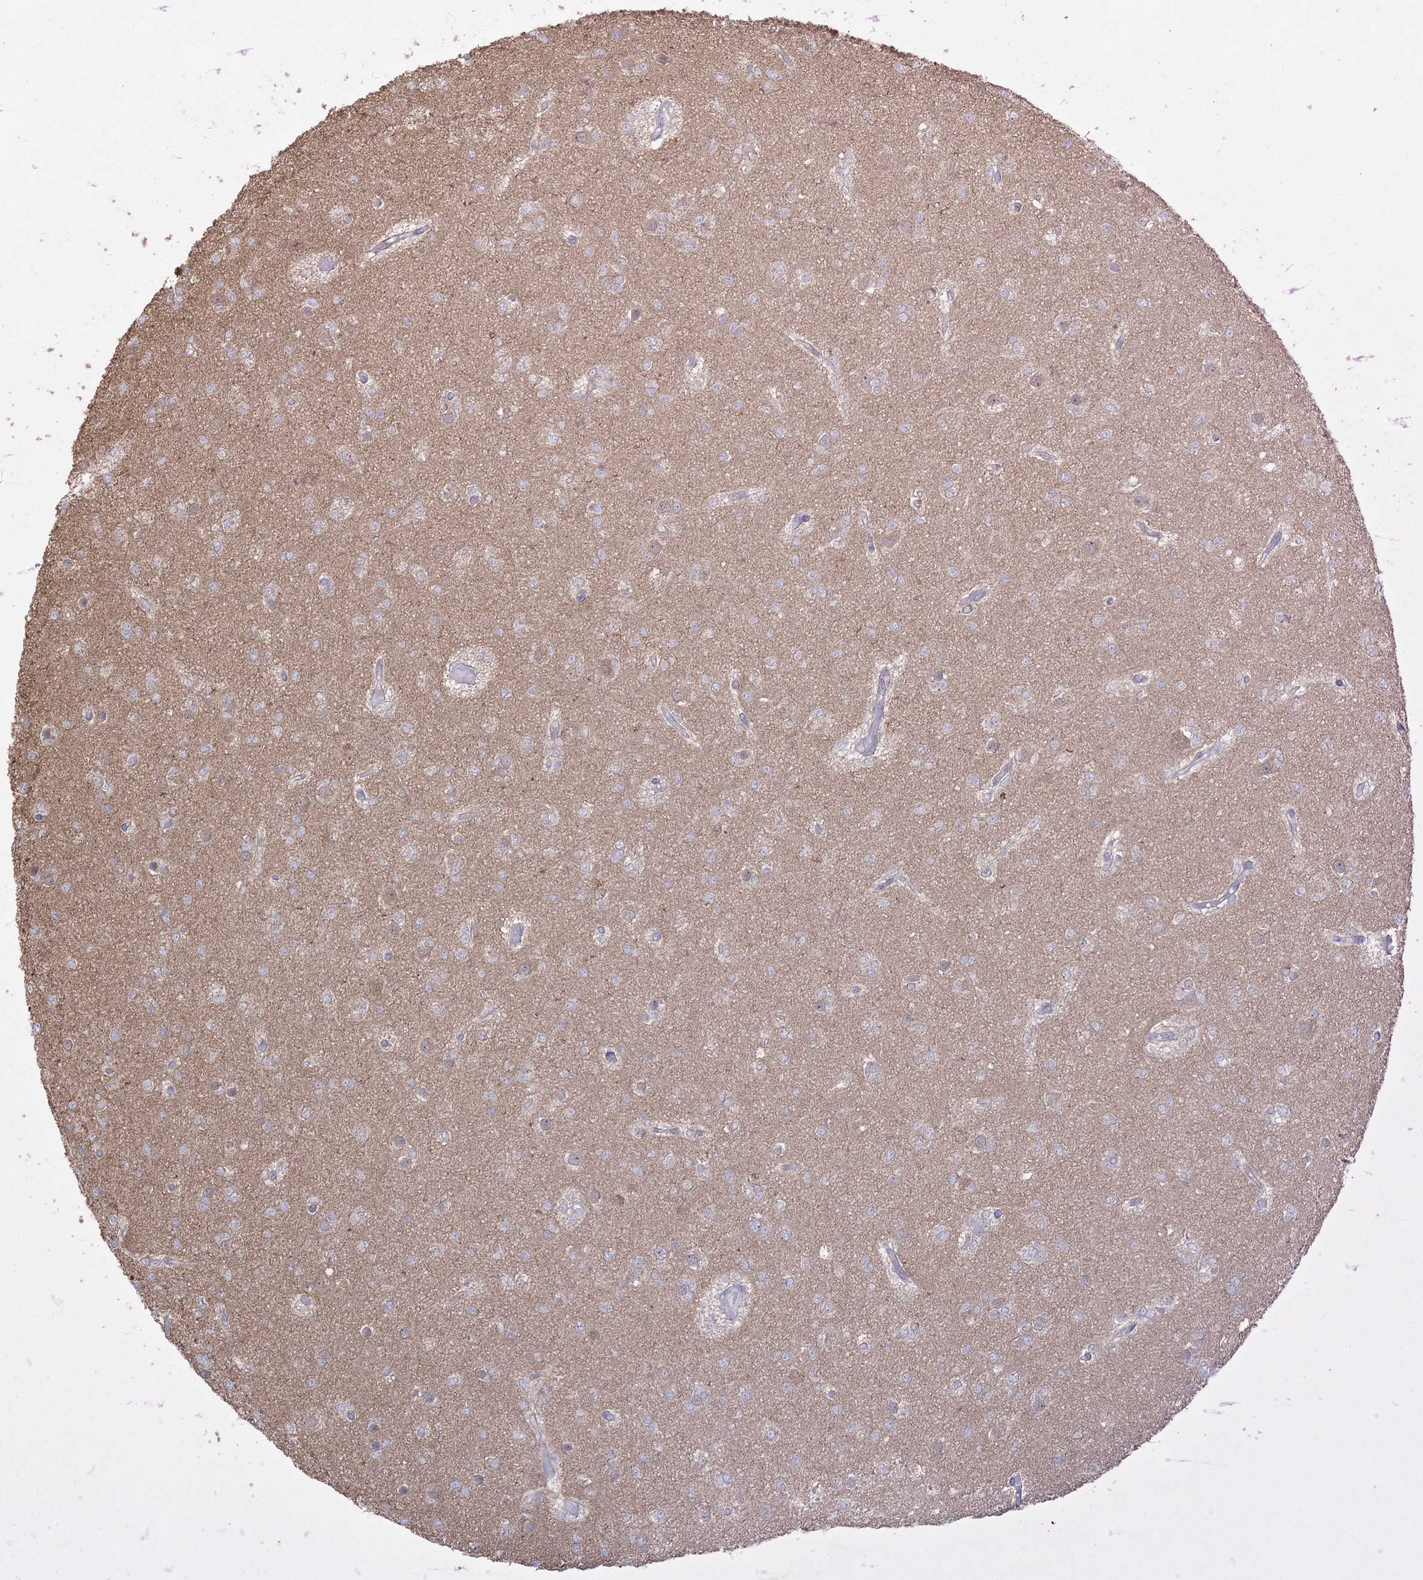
{"staining": {"intensity": "weak", "quantity": "25%-75%", "location": "cytoplasmic/membranous"}, "tissue": "glioma", "cell_type": "Tumor cells", "image_type": "cancer", "snomed": [{"axis": "morphology", "description": "Glioma, malignant, Low grade"}, {"axis": "topography", "description": "Brain"}], "caption": "The micrograph shows immunohistochemical staining of glioma. There is weak cytoplasmic/membranous positivity is seen in about 25%-75% of tumor cells.", "gene": "ZC3H6", "patient": {"sex": "female", "age": 22}}